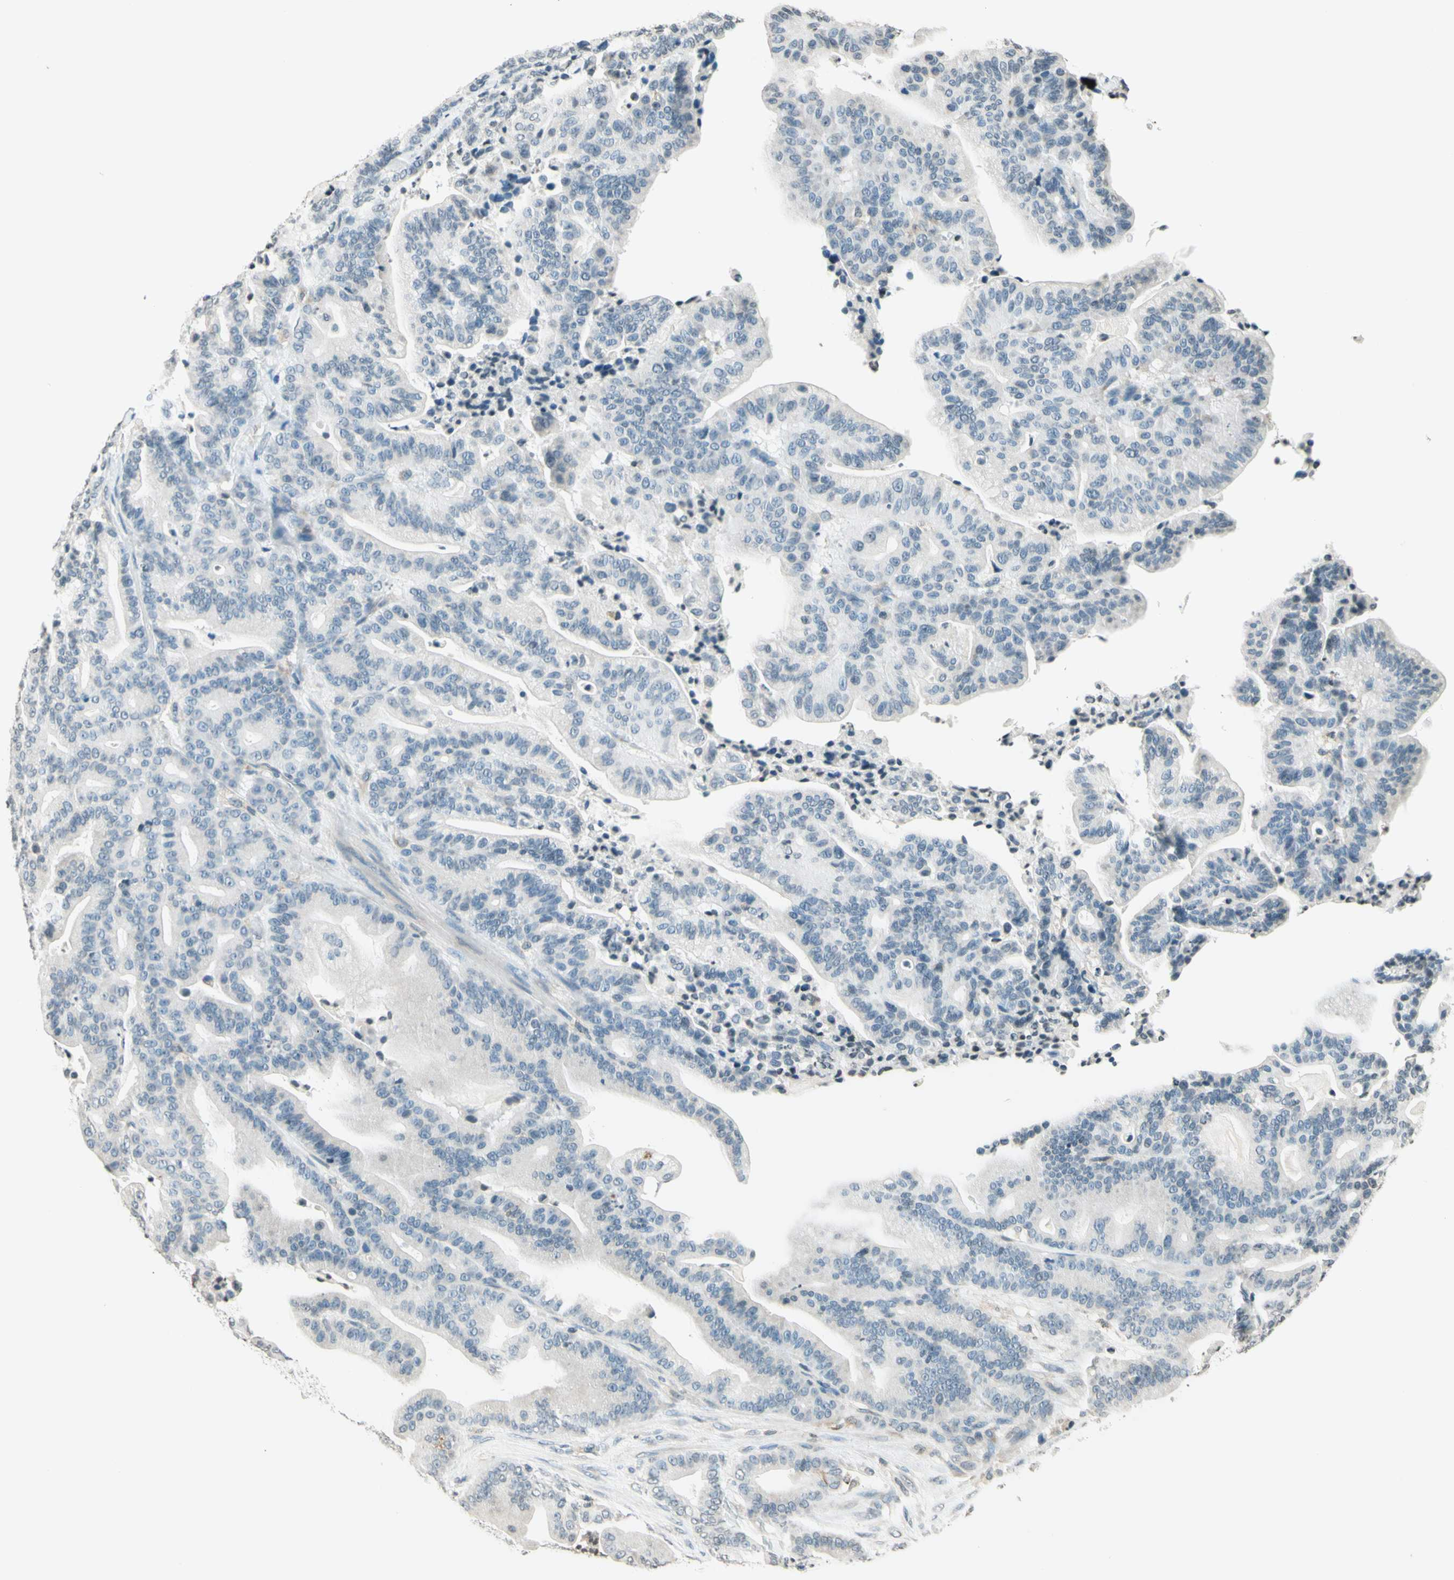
{"staining": {"intensity": "negative", "quantity": "none", "location": "none"}, "tissue": "pancreatic cancer", "cell_type": "Tumor cells", "image_type": "cancer", "snomed": [{"axis": "morphology", "description": "Adenocarcinoma, NOS"}, {"axis": "topography", "description": "Pancreas"}], "caption": "Pancreatic adenocarcinoma was stained to show a protein in brown. There is no significant expression in tumor cells.", "gene": "WIPF1", "patient": {"sex": "male", "age": 63}}